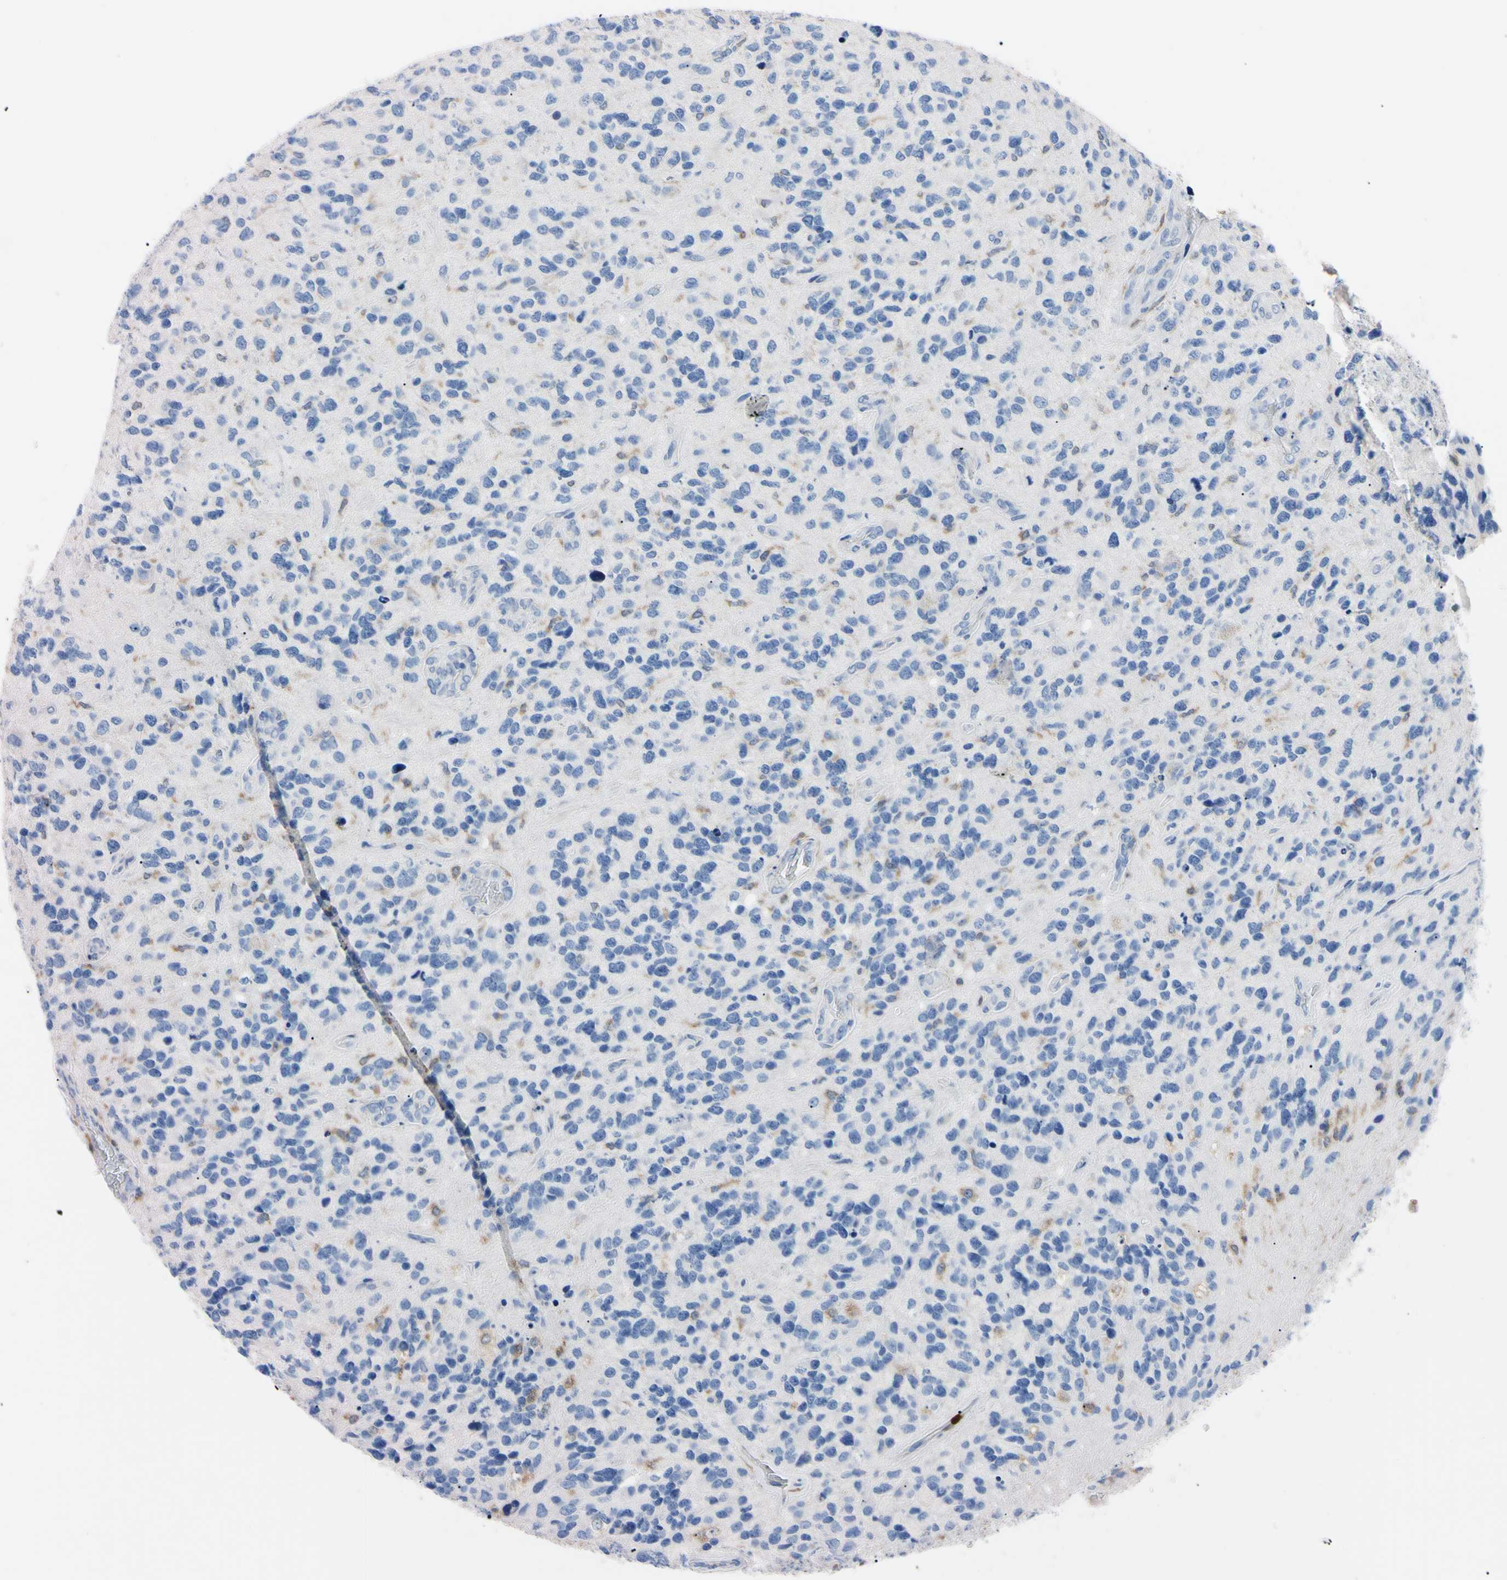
{"staining": {"intensity": "negative", "quantity": "none", "location": "none"}, "tissue": "glioma", "cell_type": "Tumor cells", "image_type": "cancer", "snomed": [{"axis": "morphology", "description": "Glioma, malignant, High grade"}, {"axis": "topography", "description": "Brain"}], "caption": "The histopathology image demonstrates no staining of tumor cells in glioma.", "gene": "NCF4", "patient": {"sex": "female", "age": 58}}